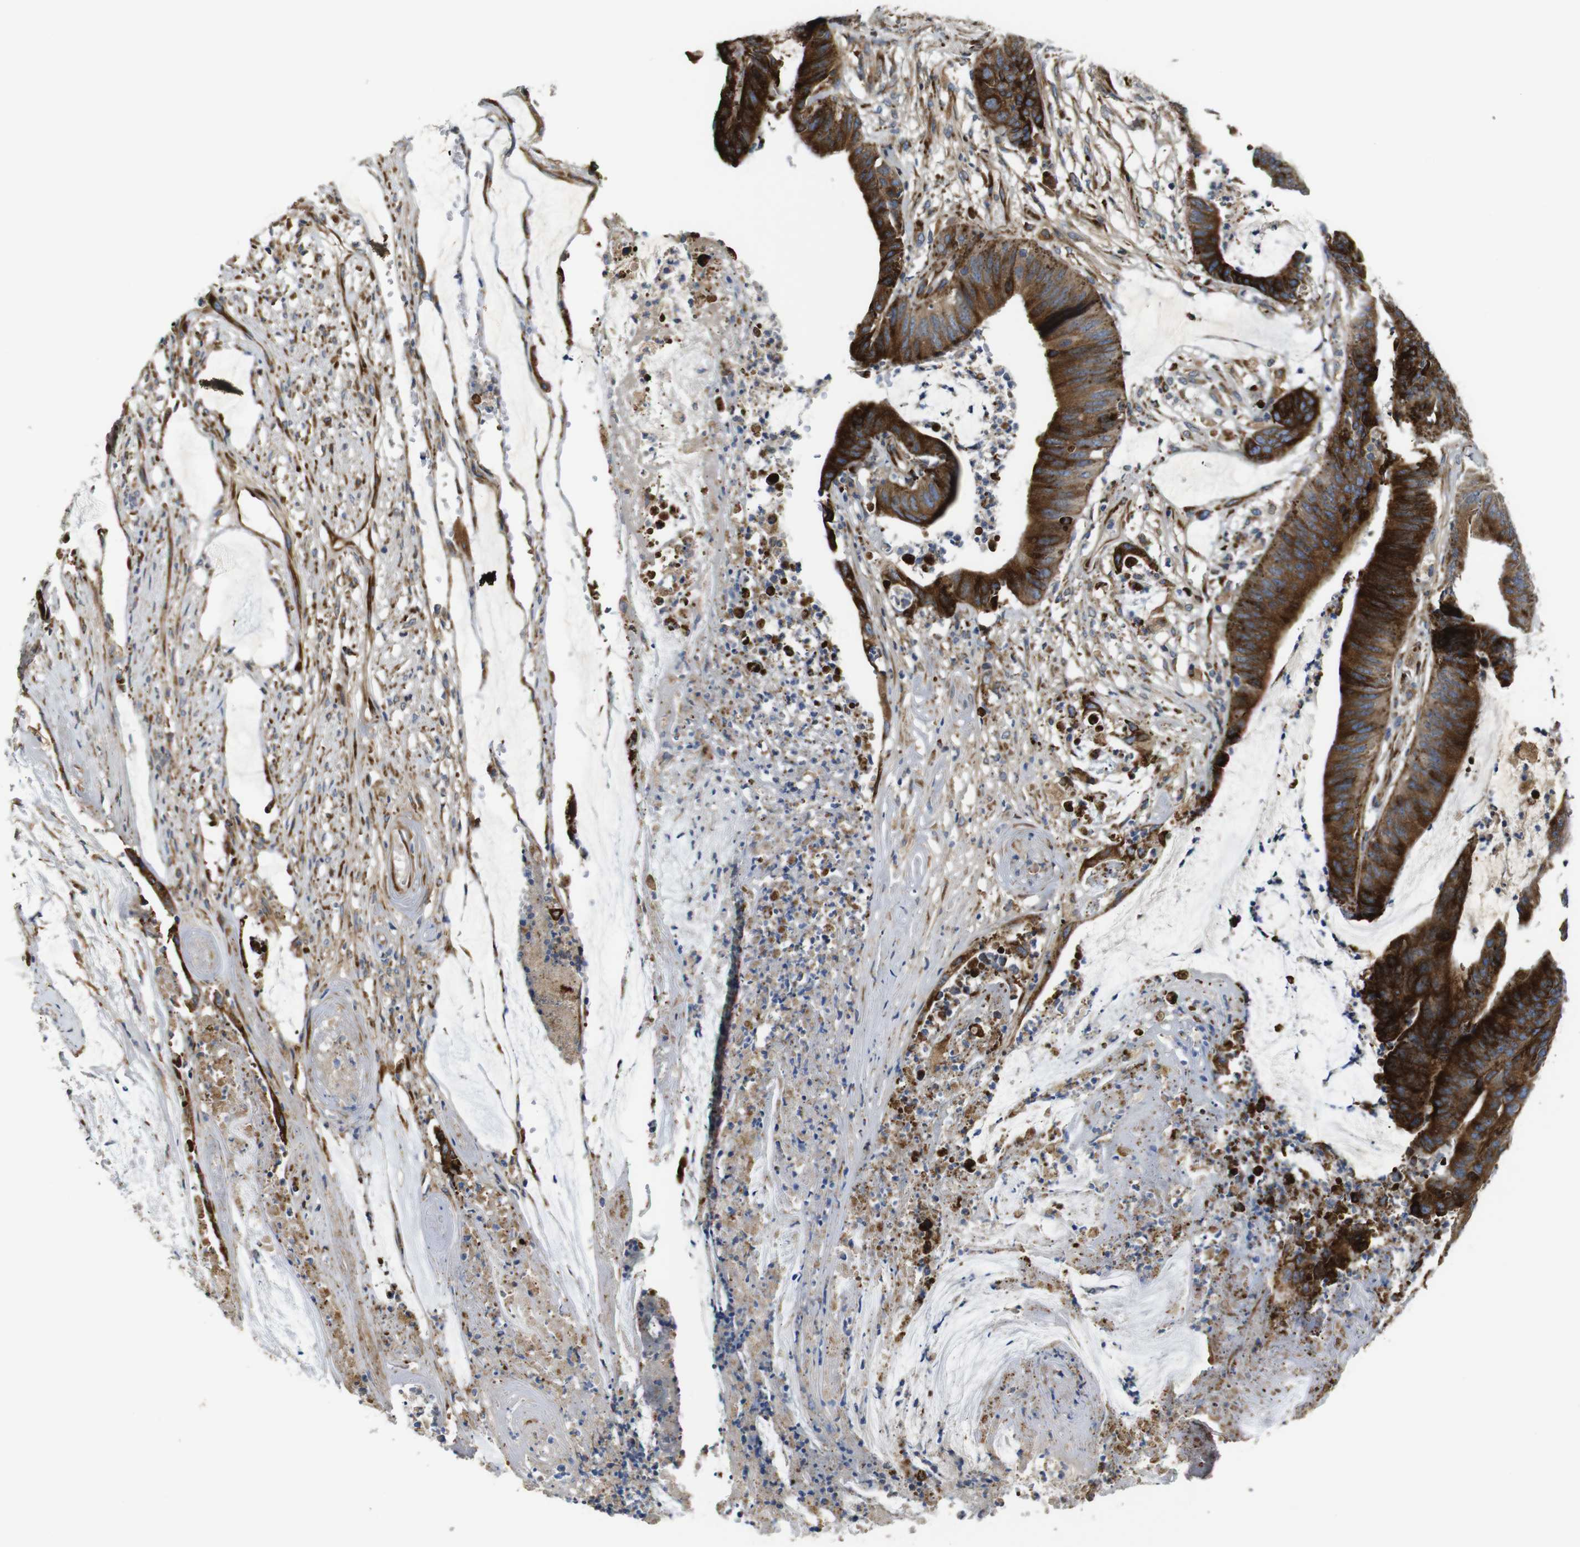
{"staining": {"intensity": "strong", "quantity": ">75%", "location": "cytoplasmic/membranous"}, "tissue": "colorectal cancer", "cell_type": "Tumor cells", "image_type": "cancer", "snomed": [{"axis": "morphology", "description": "Adenocarcinoma, NOS"}, {"axis": "topography", "description": "Rectum"}], "caption": "Strong cytoplasmic/membranous positivity for a protein is appreciated in about >75% of tumor cells of colorectal cancer using IHC.", "gene": "UBE2G2", "patient": {"sex": "female", "age": 66}}